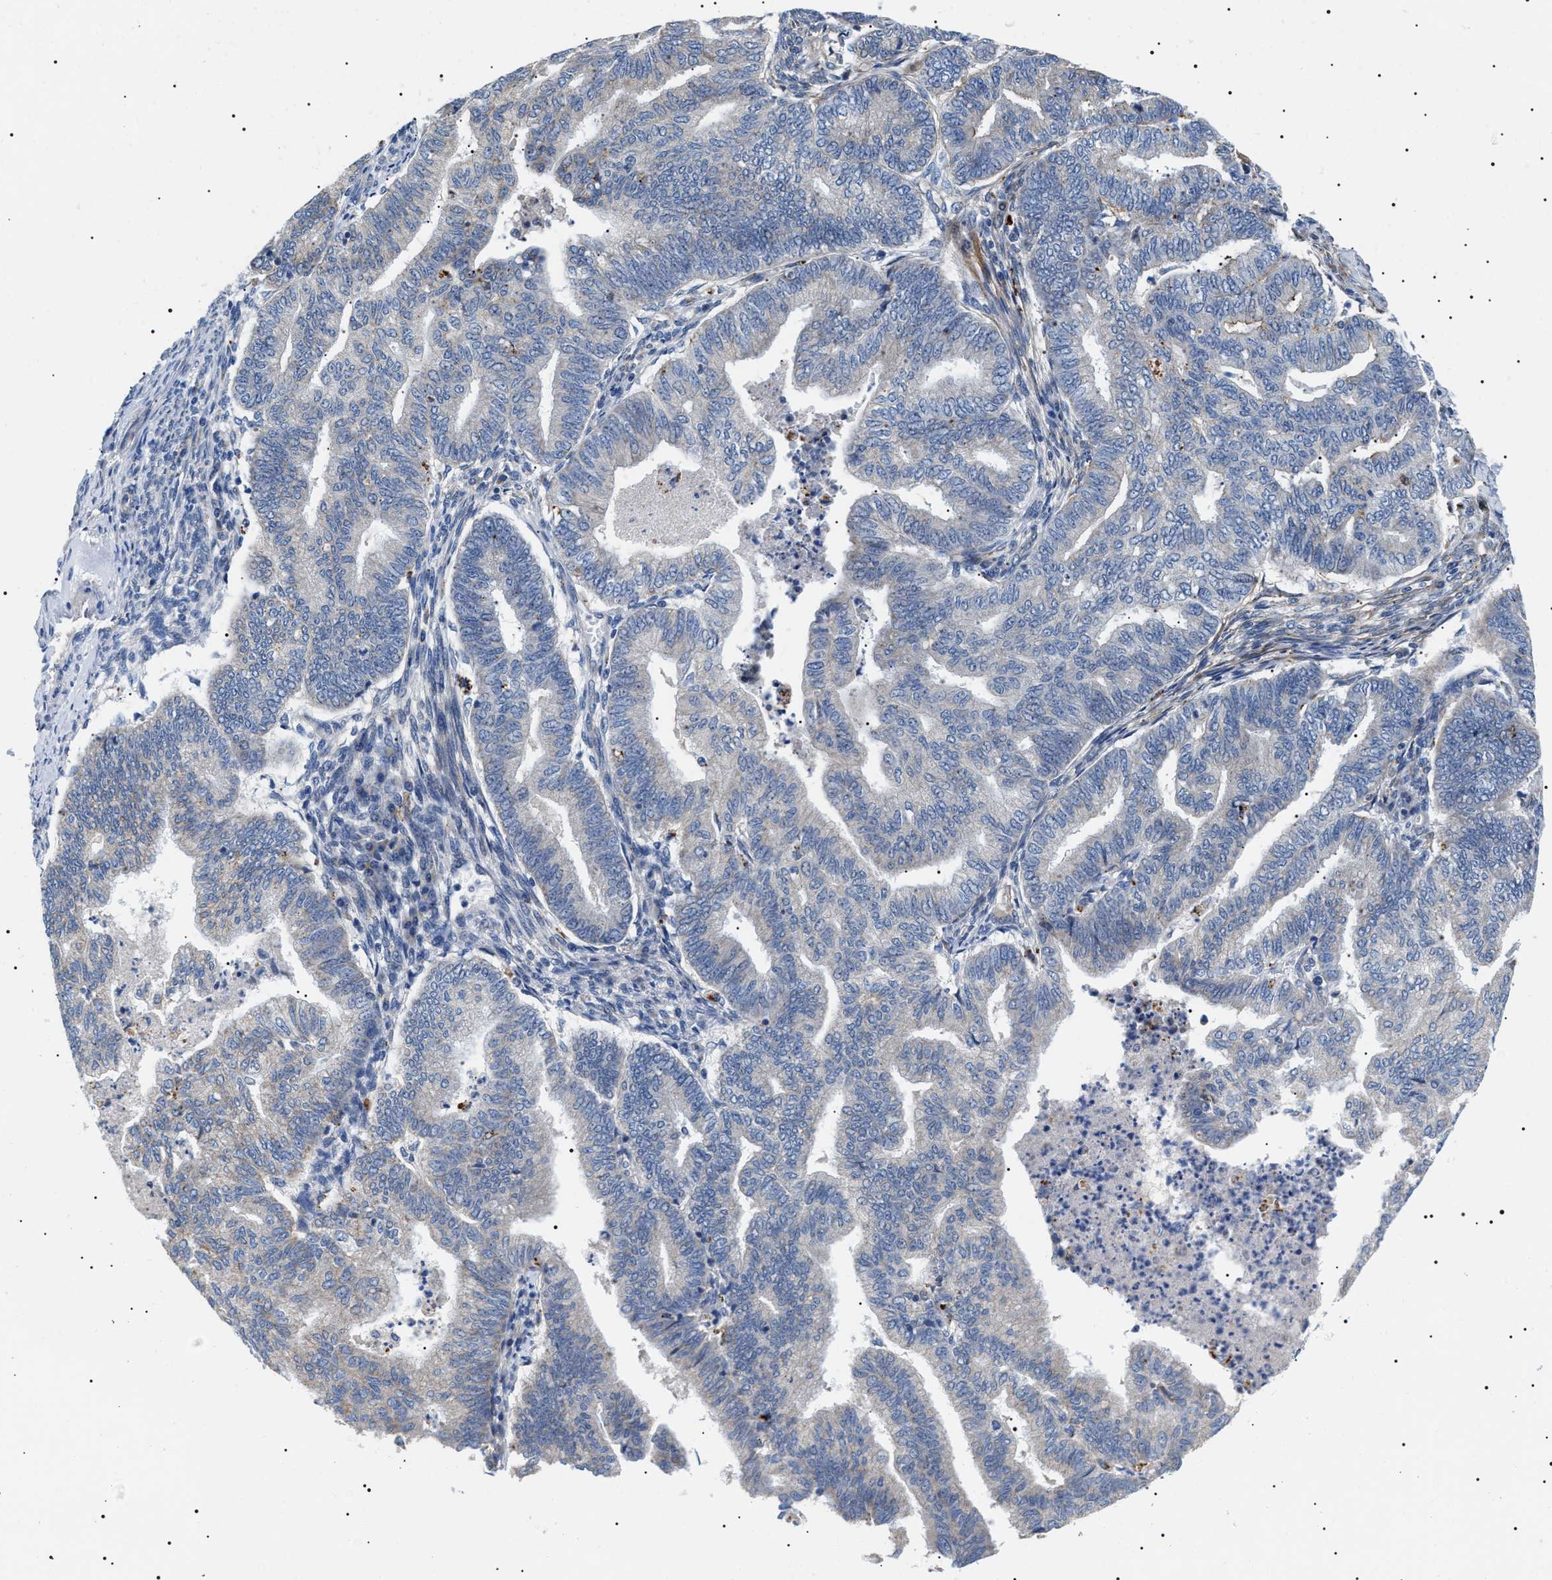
{"staining": {"intensity": "moderate", "quantity": "25%-75%", "location": "cytoplasmic/membranous"}, "tissue": "endometrial cancer", "cell_type": "Tumor cells", "image_type": "cancer", "snomed": [{"axis": "morphology", "description": "Polyp, NOS"}, {"axis": "morphology", "description": "Adenocarcinoma, NOS"}, {"axis": "morphology", "description": "Adenoma, NOS"}, {"axis": "topography", "description": "Endometrium"}], "caption": "Tumor cells display moderate cytoplasmic/membranous positivity in about 25%-75% of cells in adenoma (endometrial). The staining was performed using DAB, with brown indicating positive protein expression. Nuclei are stained blue with hematoxylin.", "gene": "TMEM222", "patient": {"sex": "female", "age": 79}}